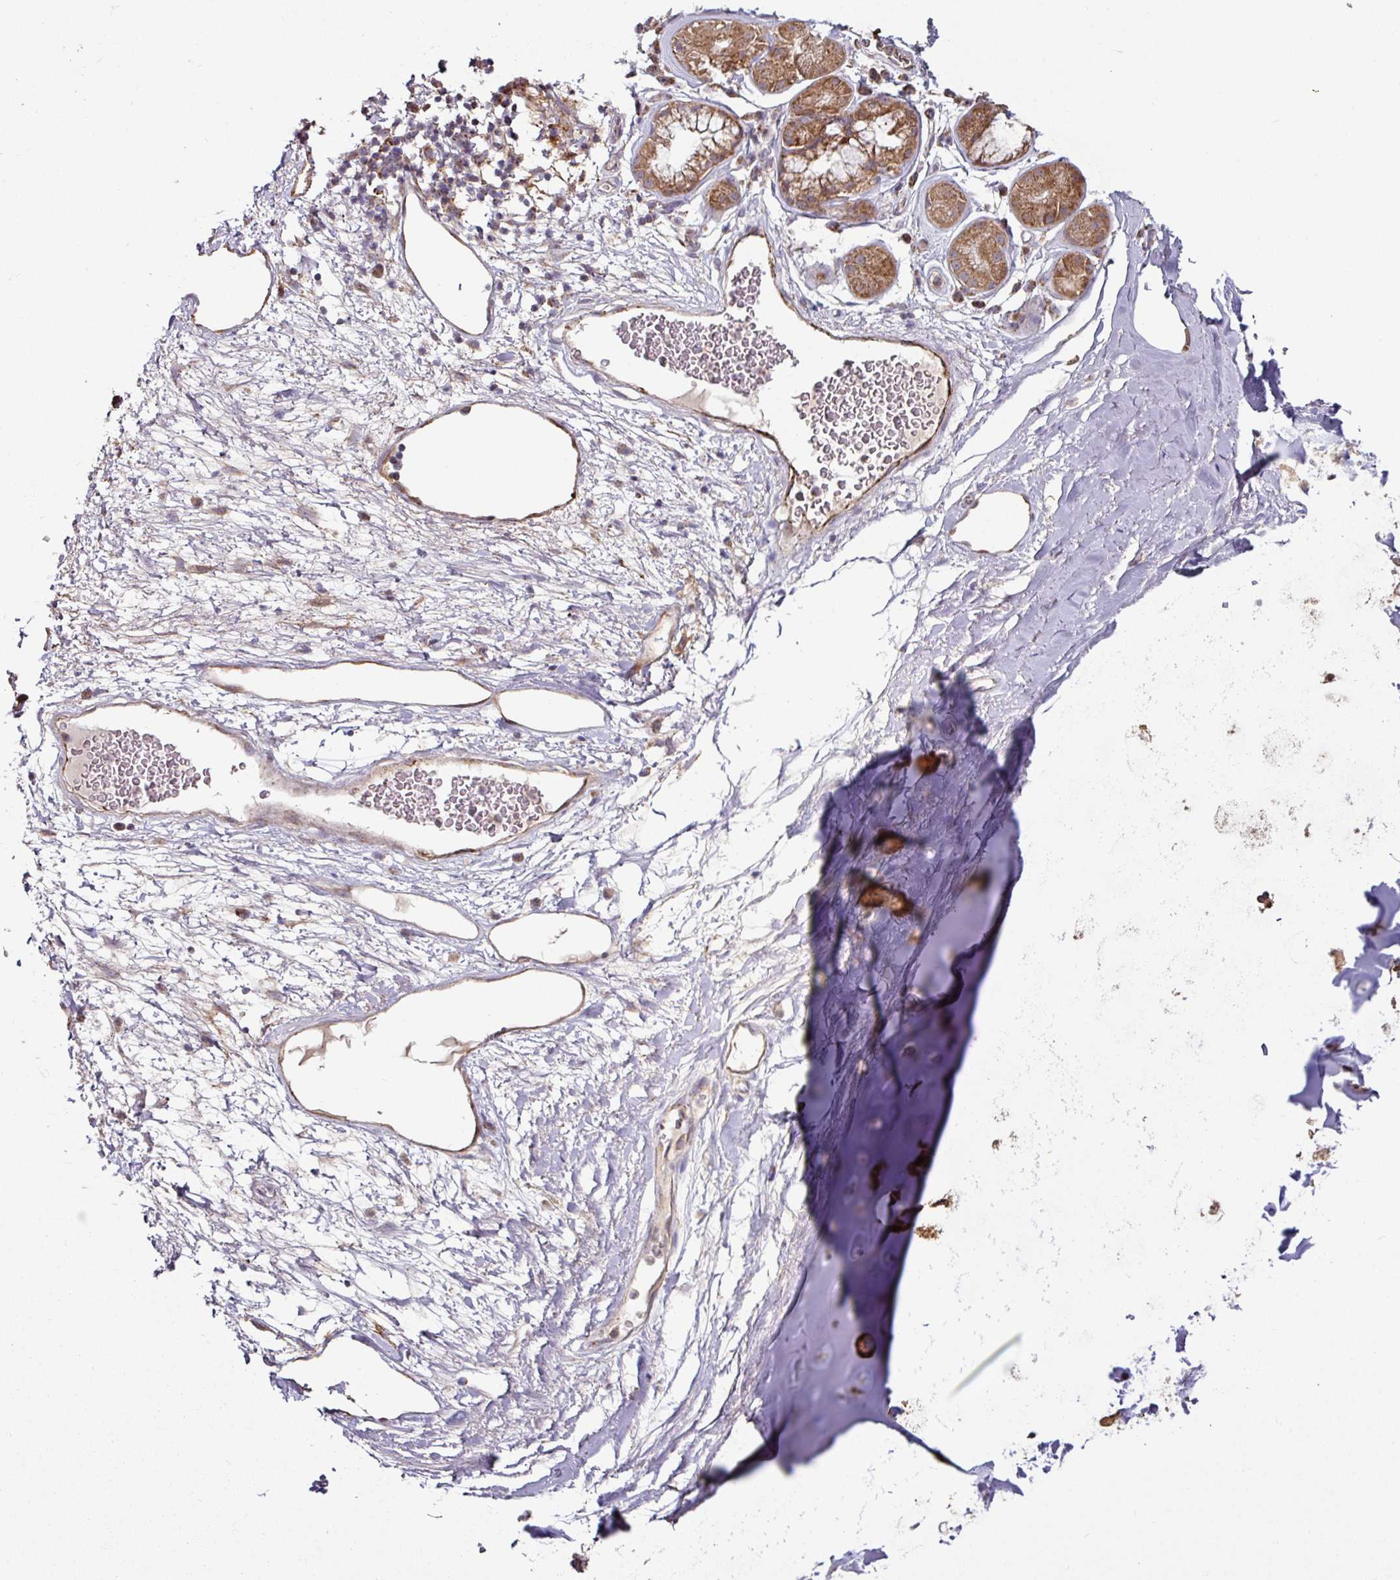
{"staining": {"intensity": "negative", "quantity": "none", "location": "none"}, "tissue": "adipose tissue", "cell_type": "Adipocytes", "image_type": "normal", "snomed": [{"axis": "morphology", "description": "Normal tissue, NOS"}, {"axis": "topography", "description": "Cartilage tissue"}, {"axis": "topography", "description": "Bronchus"}], "caption": "DAB (3,3'-diaminobenzidine) immunohistochemical staining of benign human adipose tissue shows no significant positivity in adipocytes.", "gene": "OR2D3", "patient": {"sex": "male", "age": 58}}